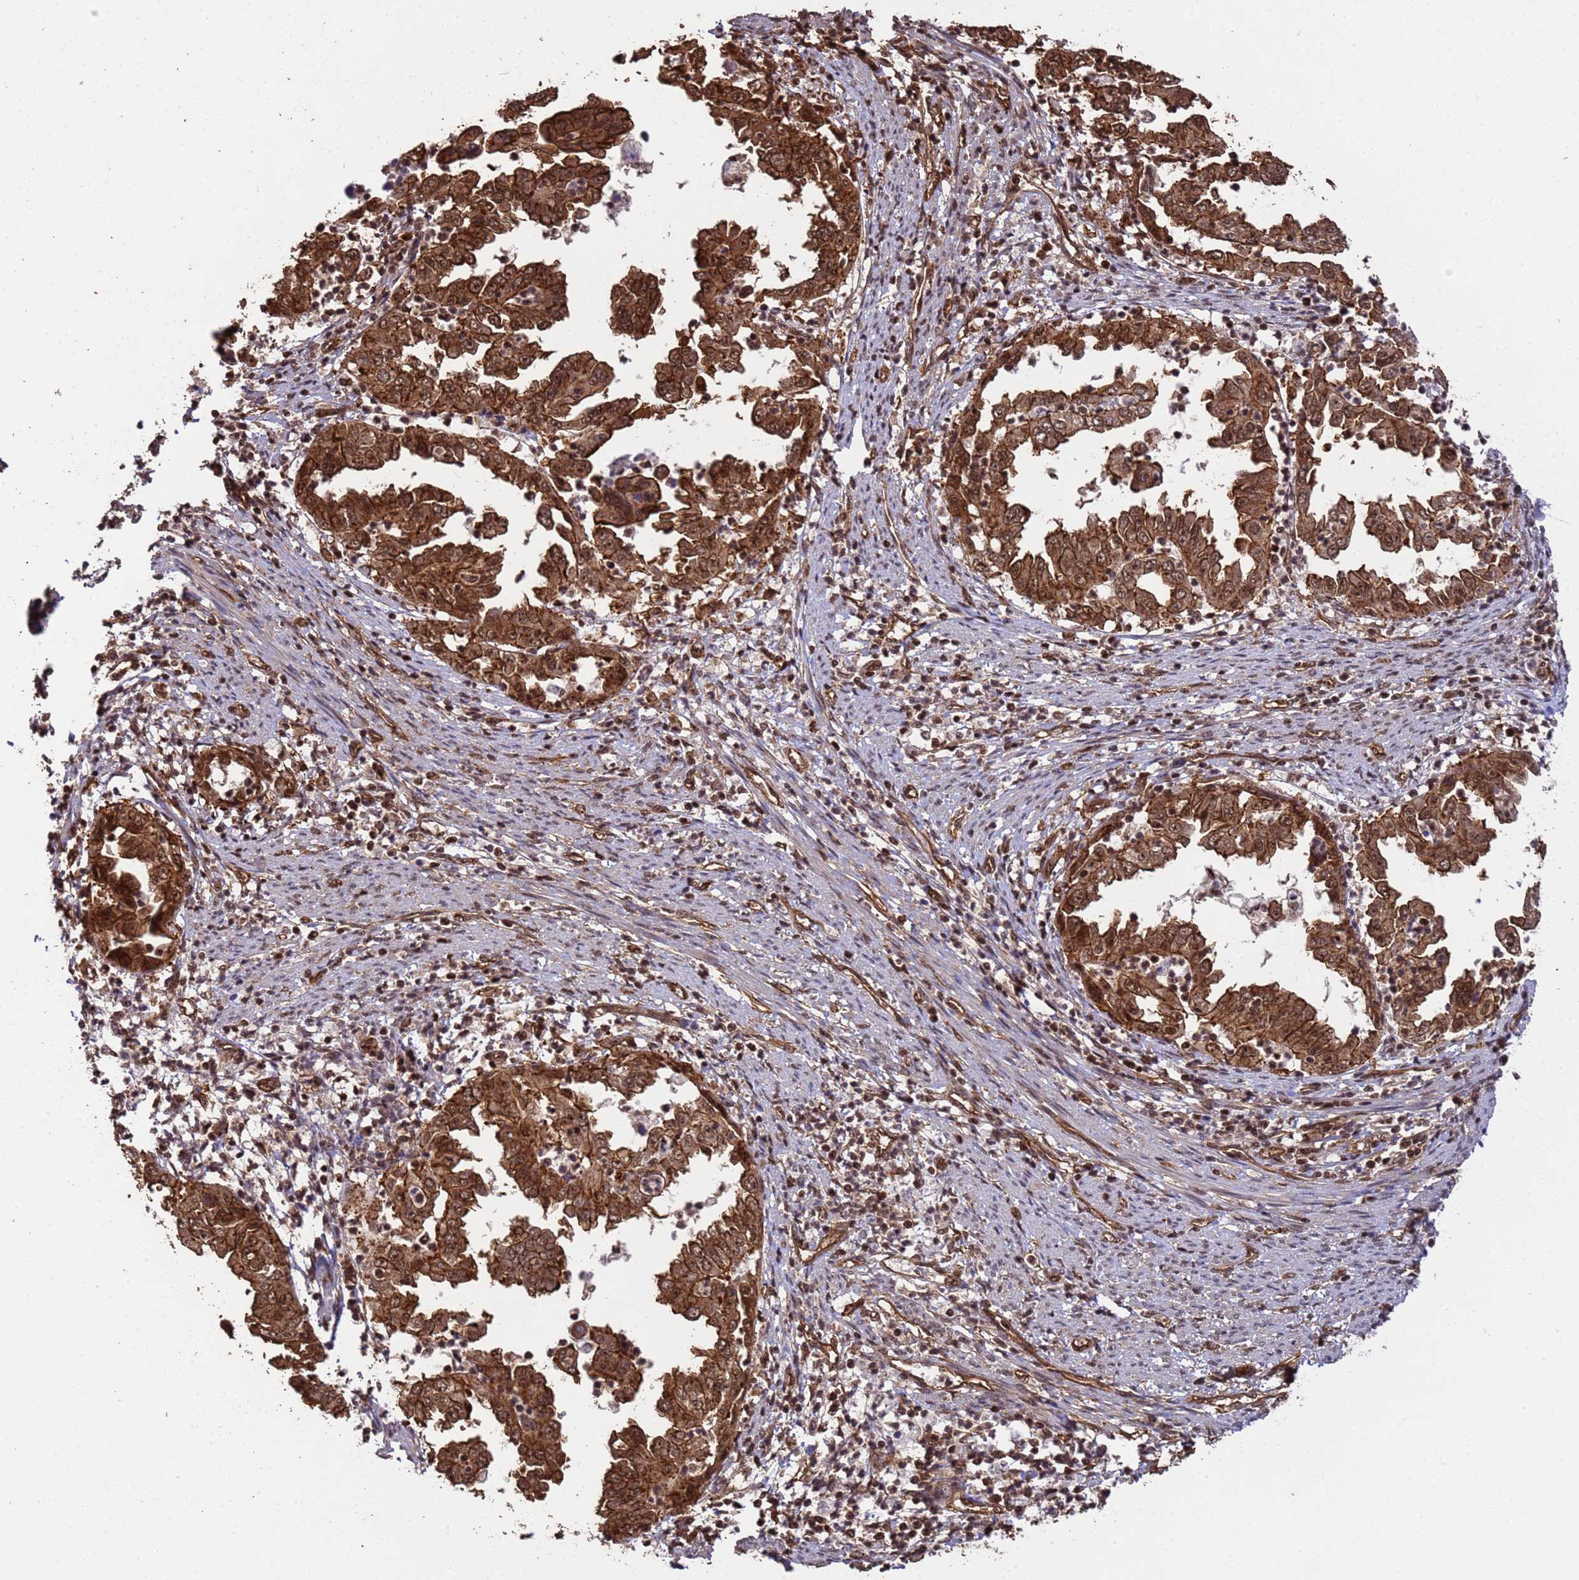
{"staining": {"intensity": "strong", "quantity": ">75%", "location": "cytoplasmic/membranous,nuclear"}, "tissue": "endometrial cancer", "cell_type": "Tumor cells", "image_type": "cancer", "snomed": [{"axis": "morphology", "description": "Adenocarcinoma, NOS"}, {"axis": "topography", "description": "Endometrium"}], "caption": "Endometrial cancer stained with a protein marker shows strong staining in tumor cells.", "gene": "SYF2", "patient": {"sex": "female", "age": 85}}